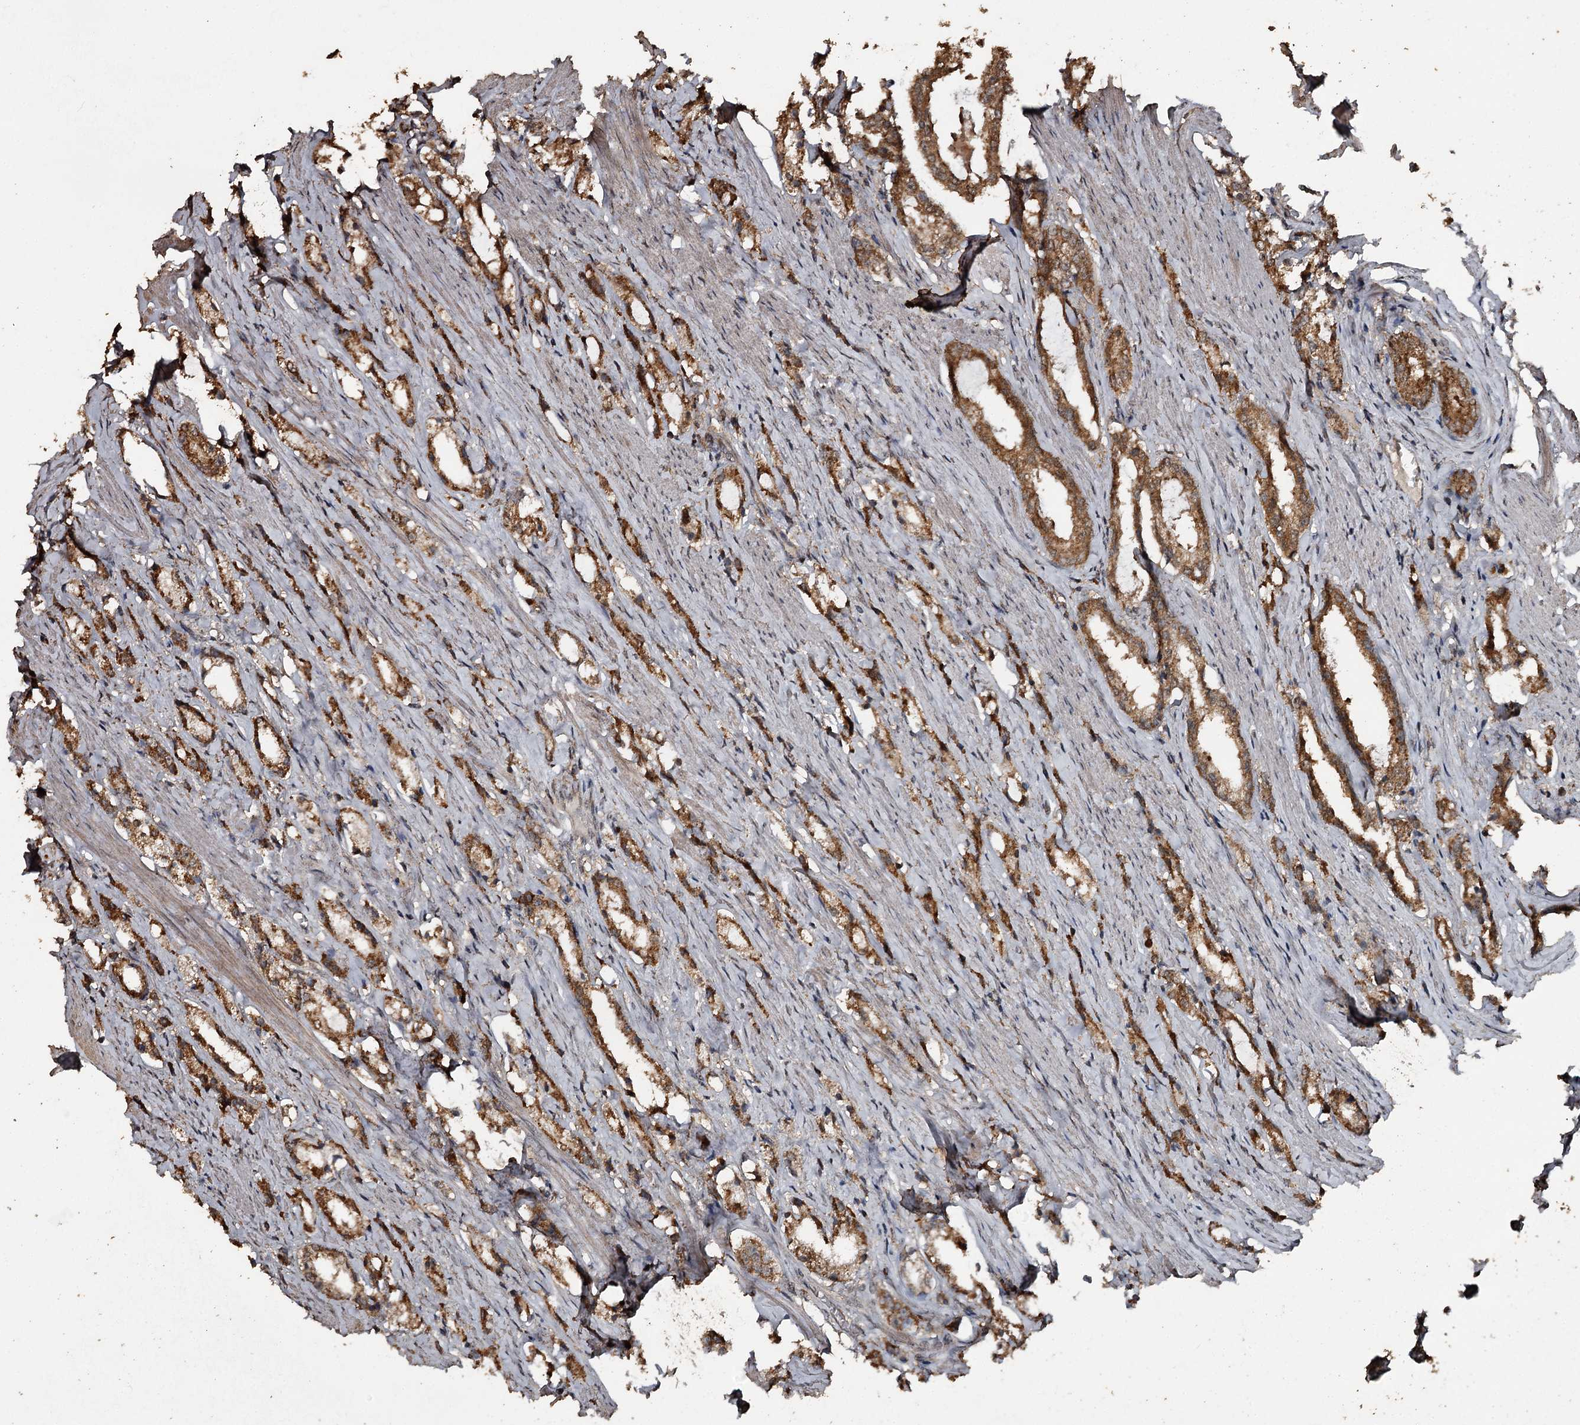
{"staining": {"intensity": "strong", "quantity": ">75%", "location": "cytoplasmic/membranous"}, "tissue": "prostate cancer", "cell_type": "Tumor cells", "image_type": "cancer", "snomed": [{"axis": "morphology", "description": "Adenocarcinoma, High grade"}, {"axis": "topography", "description": "Prostate"}], "caption": "Human adenocarcinoma (high-grade) (prostate) stained for a protein (brown) displays strong cytoplasmic/membranous positive positivity in approximately >75% of tumor cells.", "gene": "WIPI1", "patient": {"sex": "male", "age": 66}}